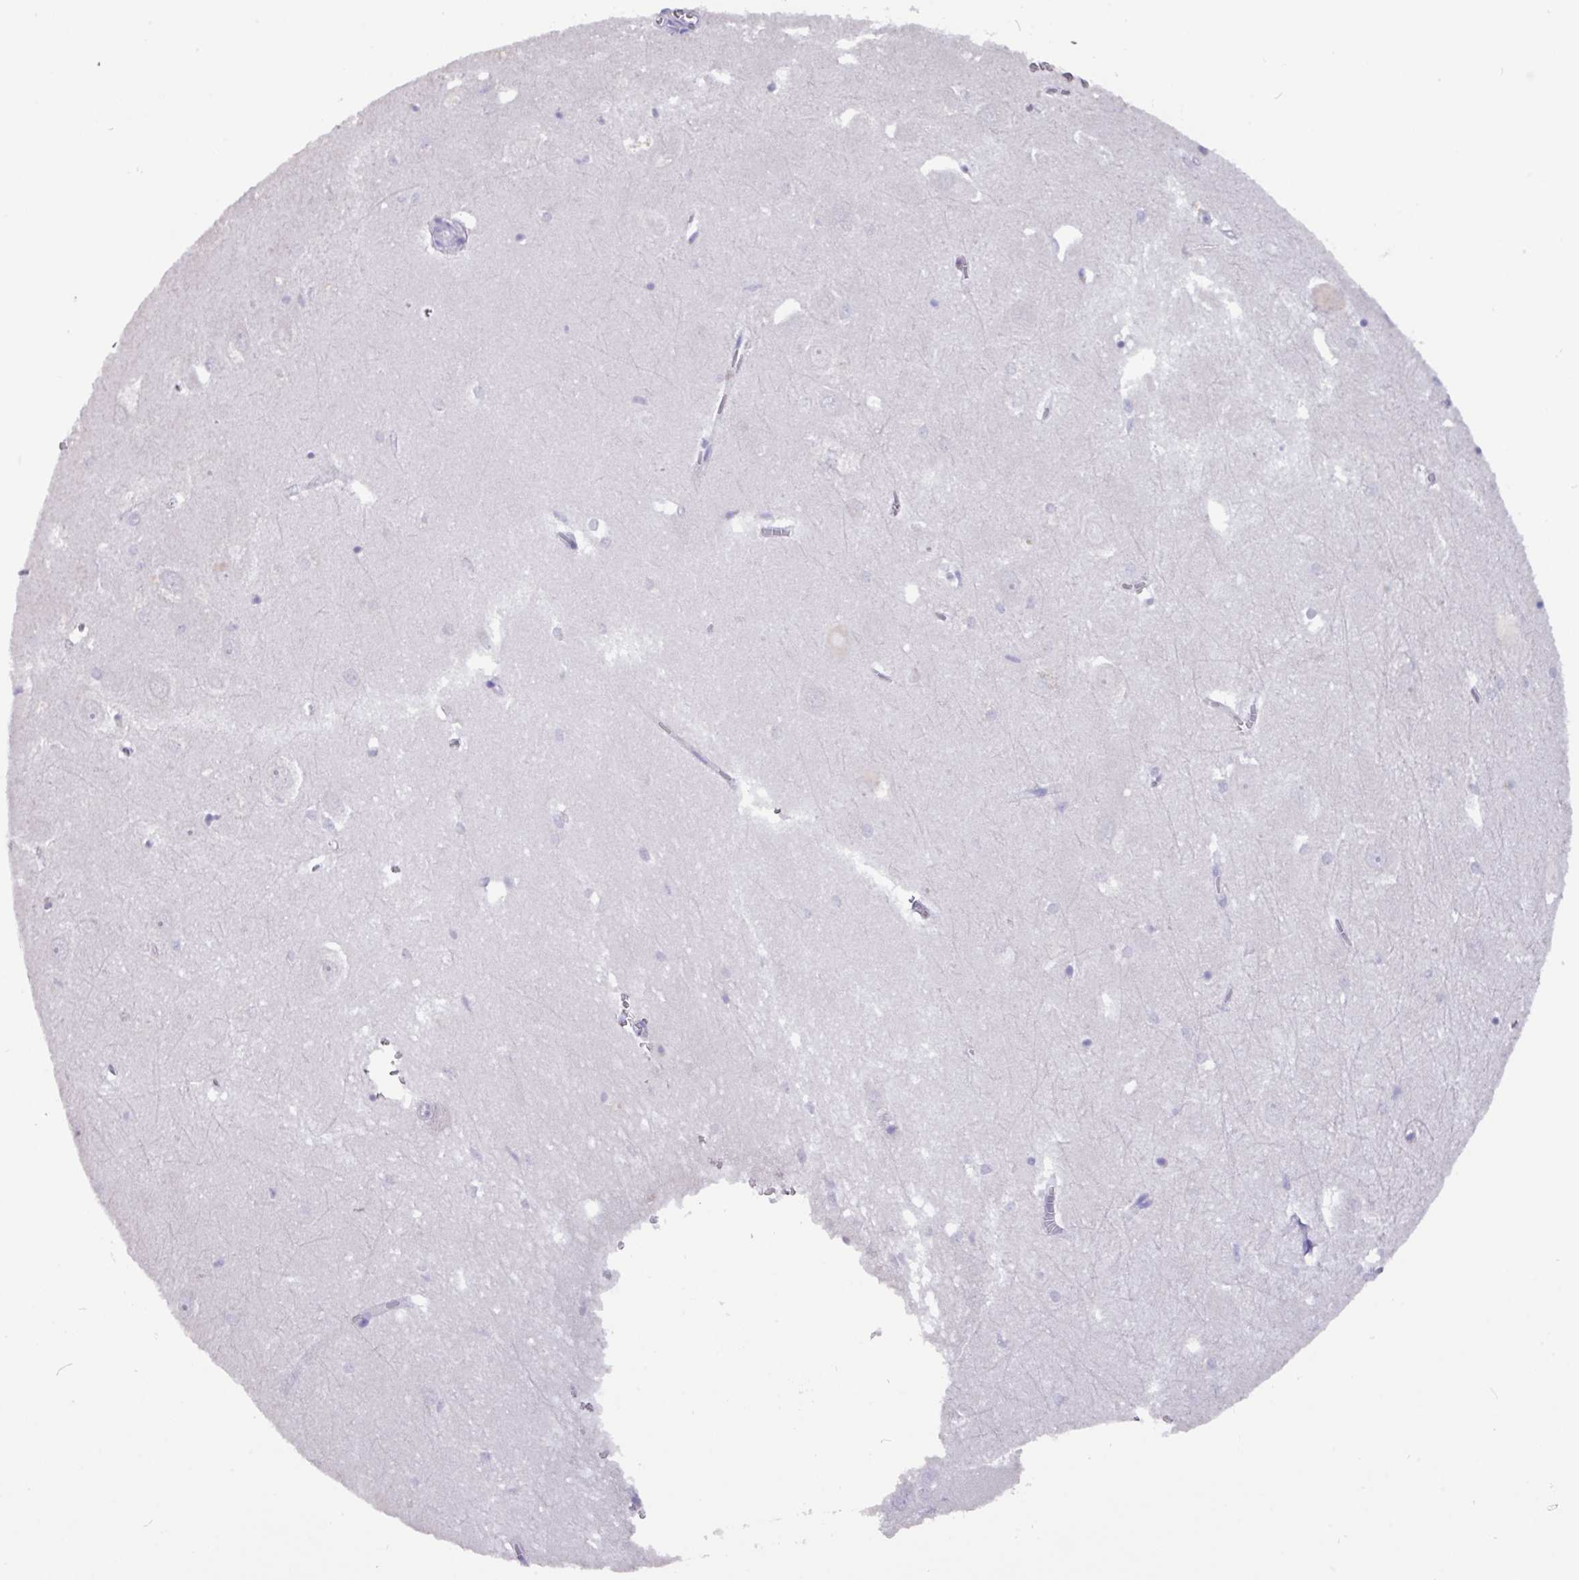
{"staining": {"intensity": "negative", "quantity": "none", "location": "none"}, "tissue": "hippocampus", "cell_type": "Glial cells", "image_type": "normal", "snomed": [{"axis": "morphology", "description": "Normal tissue, NOS"}, {"axis": "topography", "description": "Hippocampus"}], "caption": "This is an immunohistochemistry (IHC) photomicrograph of unremarkable human hippocampus. There is no staining in glial cells.", "gene": "EPCAM", "patient": {"sex": "female", "age": 64}}